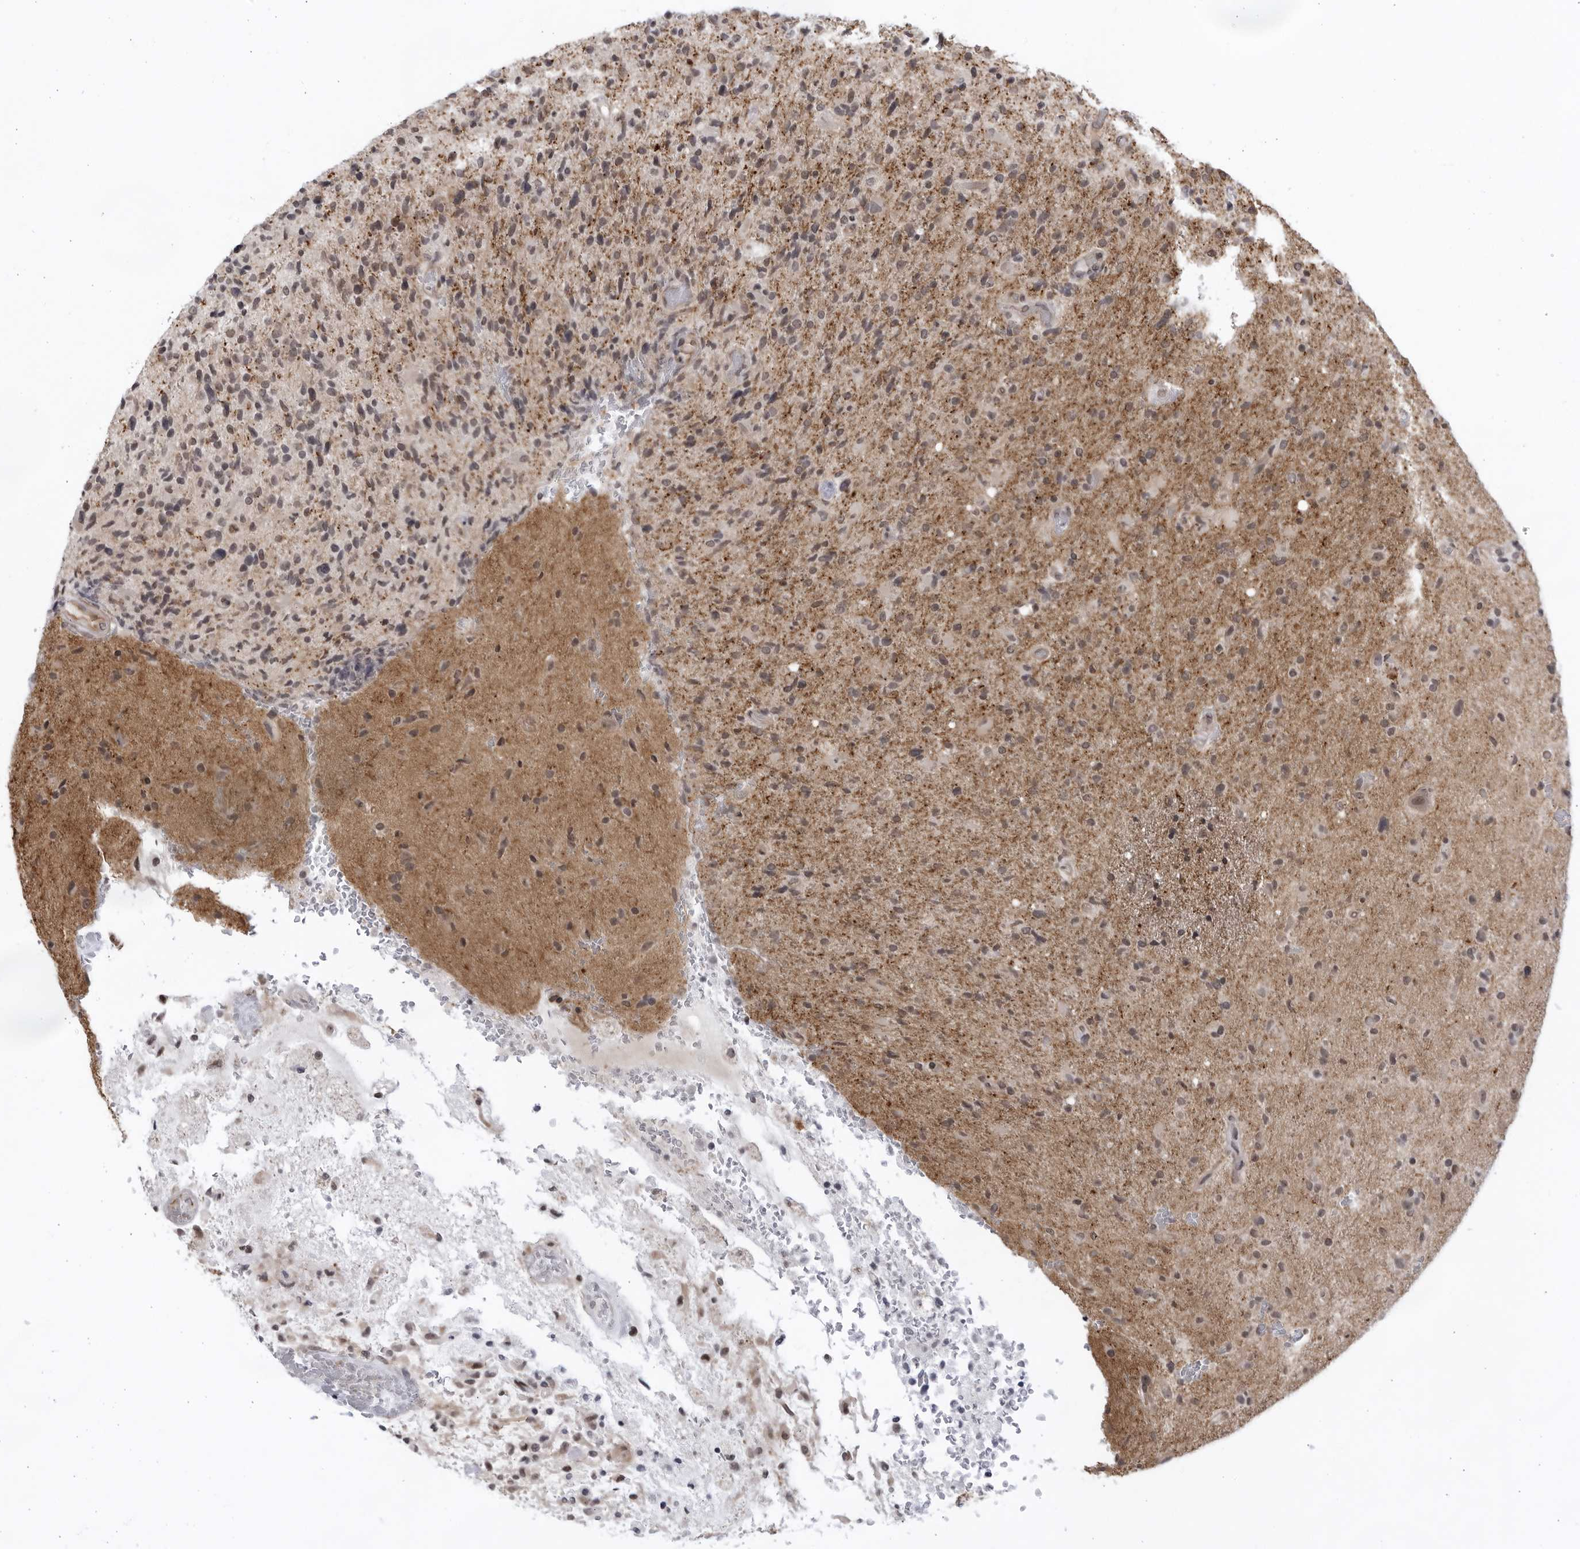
{"staining": {"intensity": "weak", "quantity": "<25%", "location": "cytoplasmic/membranous"}, "tissue": "glioma", "cell_type": "Tumor cells", "image_type": "cancer", "snomed": [{"axis": "morphology", "description": "Glioma, malignant, High grade"}, {"axis": "topography", "description": "Brain"}], "caption": "Glioma was stained to show a protein in brown. There is no significant positivity in tumor cells.", "gene": "ITGB3BP", "patient": {"sex": "male", "age": 72}}